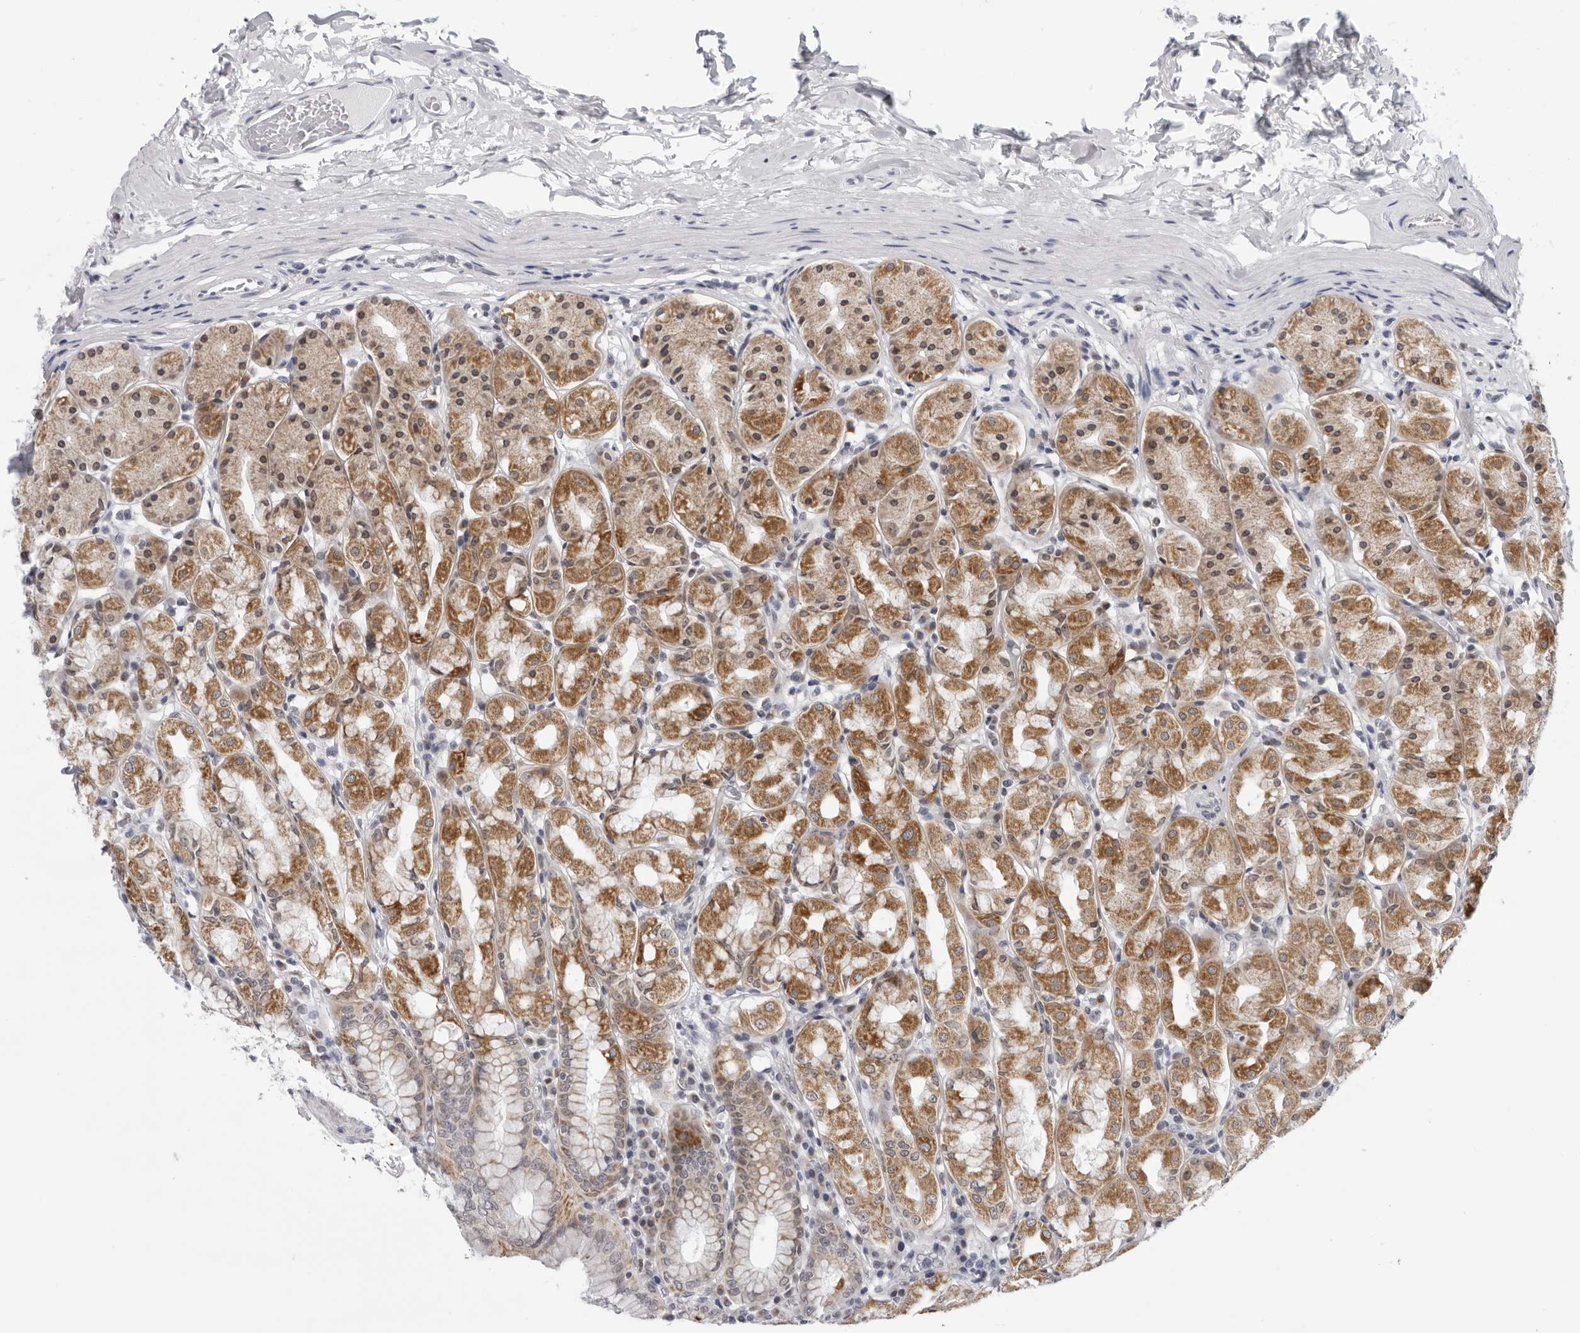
{"staining": {"intensity": "moderate", "quantity": "25%-75%", "location": "cytoplasmic/membranous"}, "tissue": "stomach", "cell_type": "Glandular cells", "image_type": "normal", "snomed": [{"axis": "morphology", "description": "Normal tissue, NOS"}, {"axis": "topography", "description": "Stomach"}, {"axis": "topography", "description": "Stomach, lower"}], "caption": "DAB immunohistochemical staining of normal human stomach exhibits moderate cytoplasmic/membranous protein positivity in approximately 25%-75% of glandular cells.", "gene": "CPT2", "patient": {"sex": "female", "age": 56}}